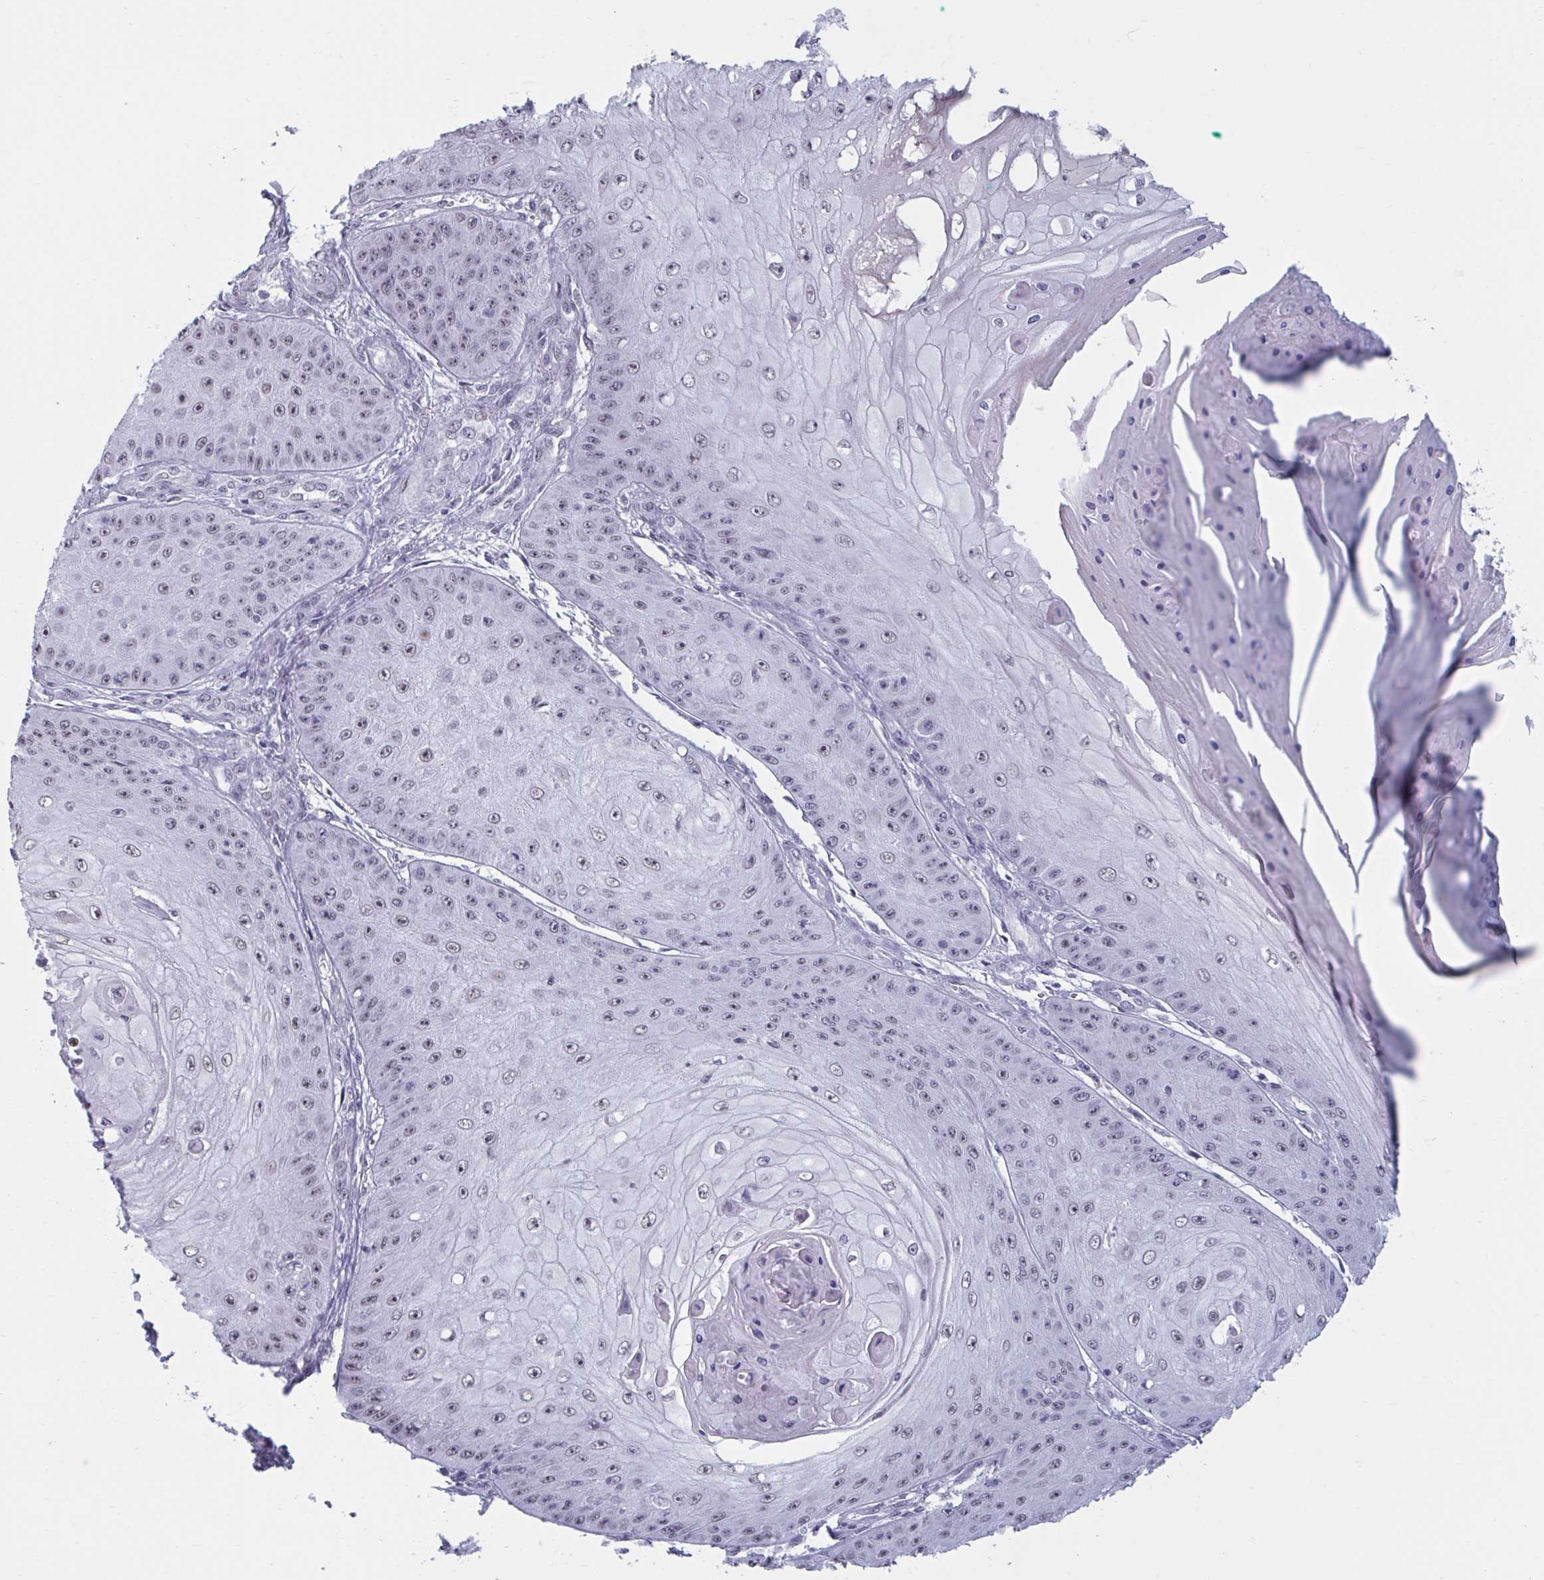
{"staining": {"intensity": "negative", "quantity": "none", "location": "none"}, "tissue": "skin cancer", "cell_type": "Tumor cells", "image_type": "cancer", "snomed": [{"axis": "morphology", "description": "Squamous cell carcinoma, NOS"}, {"axis": "topography", "description": "Skin"}], "caption": "This is an immunohistochemistry histopathology image of skin cancer (squamous cell carcinoma). There is no positivity in tumor cells.", "gene": "HSD17B6", "patient": {"sex": "male", "age": 70}}